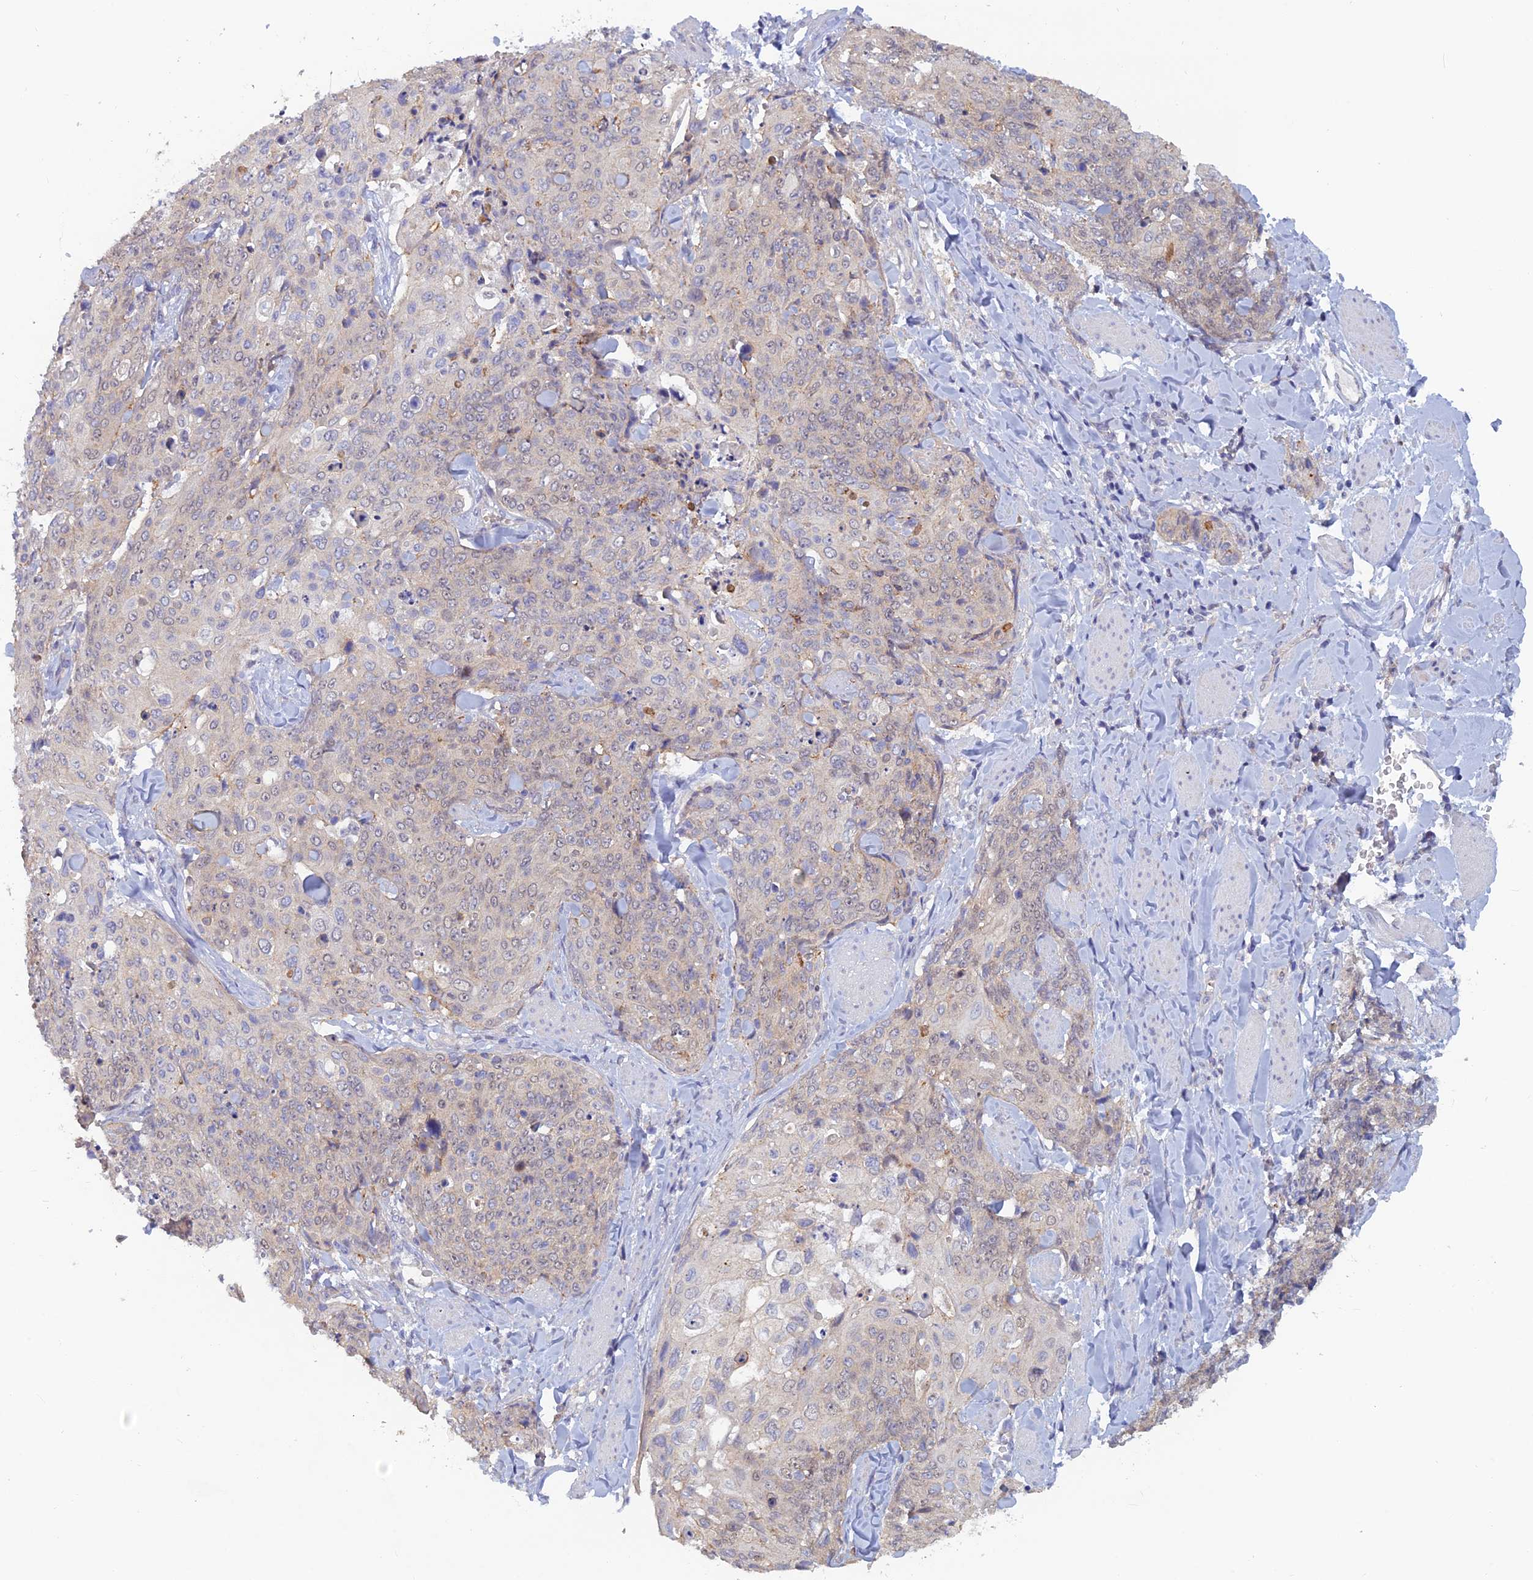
{"staining": {"intensity": "weak", "quantity": "<25%", "location": "cytoplasmic/membranous"}, "tissue": "skin cancer", "cell_type": "Tumor cells", "image_type": "cancer", "snomed": [{"axis": "morphology", "description": "Squamous cell carcinoma, NOS"}, {"axis": "topography", "description": "Skin"}, {"axis": "topography", "description": "Vulva"}], "caption": "Squamous cell carcinoma (skin) was stained to show a protein in brown. There is no significant staining in tumor cells.", "gene": "GIPC1", "patient": {"sex": "female", "age": 85}}